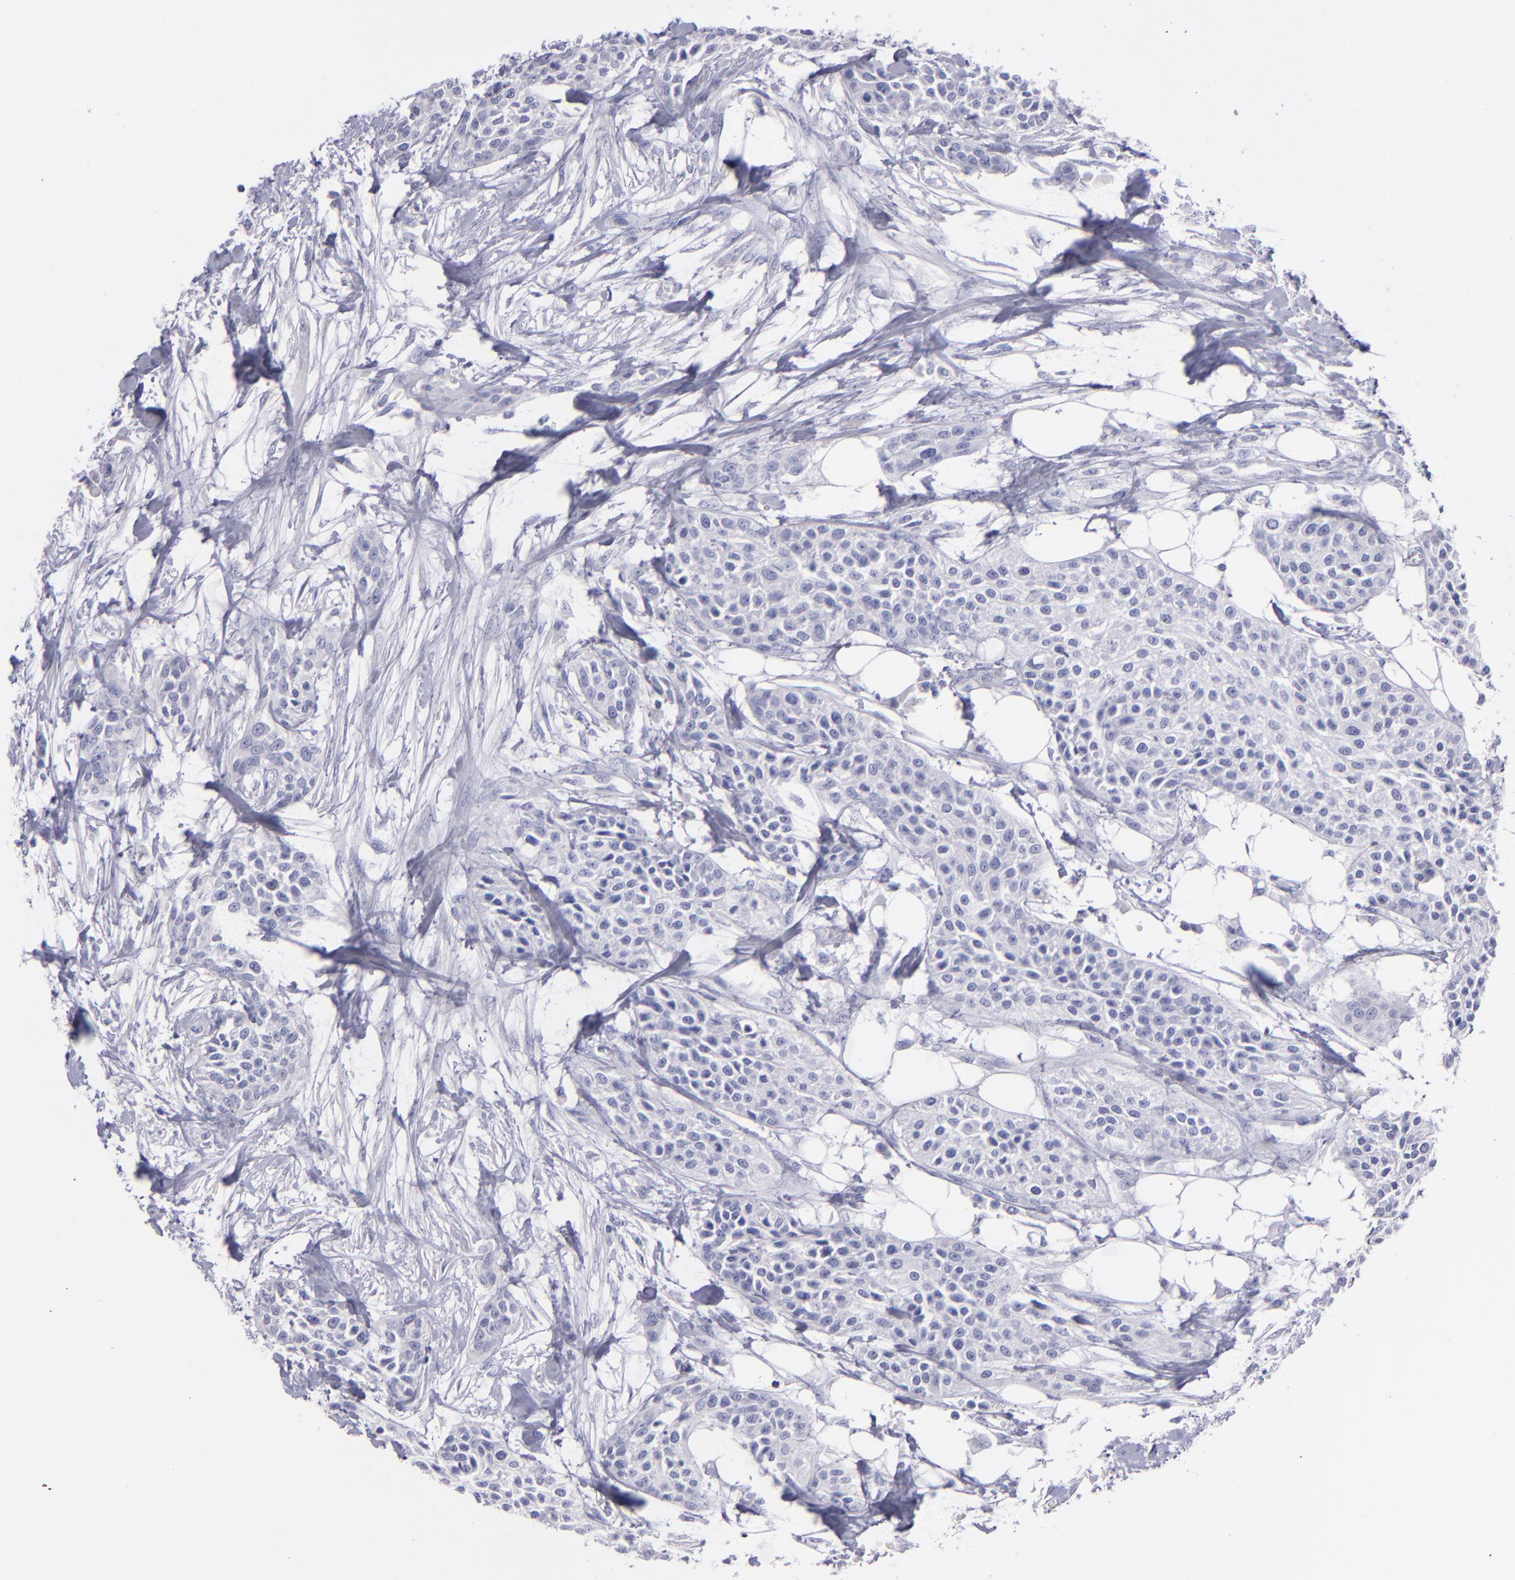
{"staining": {"intensity": "negative", "quantity": "none", "location": "none"}, "tissue": "urothelial cancer", "cell_type": "Tumor cells", "image_type": "cancer", "snomed": [{"axis": "morphology", "description": "Urothelial carcinoma, High grade"}, {"axis": "topography", "description": "Urinary bladder"}], "caption": "This is an immunohistochemistry (IHC) histopathology image of urothelial carcinoma (high-grade). There is no expression in tumor cells.", "gene": "SNAP25", "patient": {"sex": "male", "age": 56}}